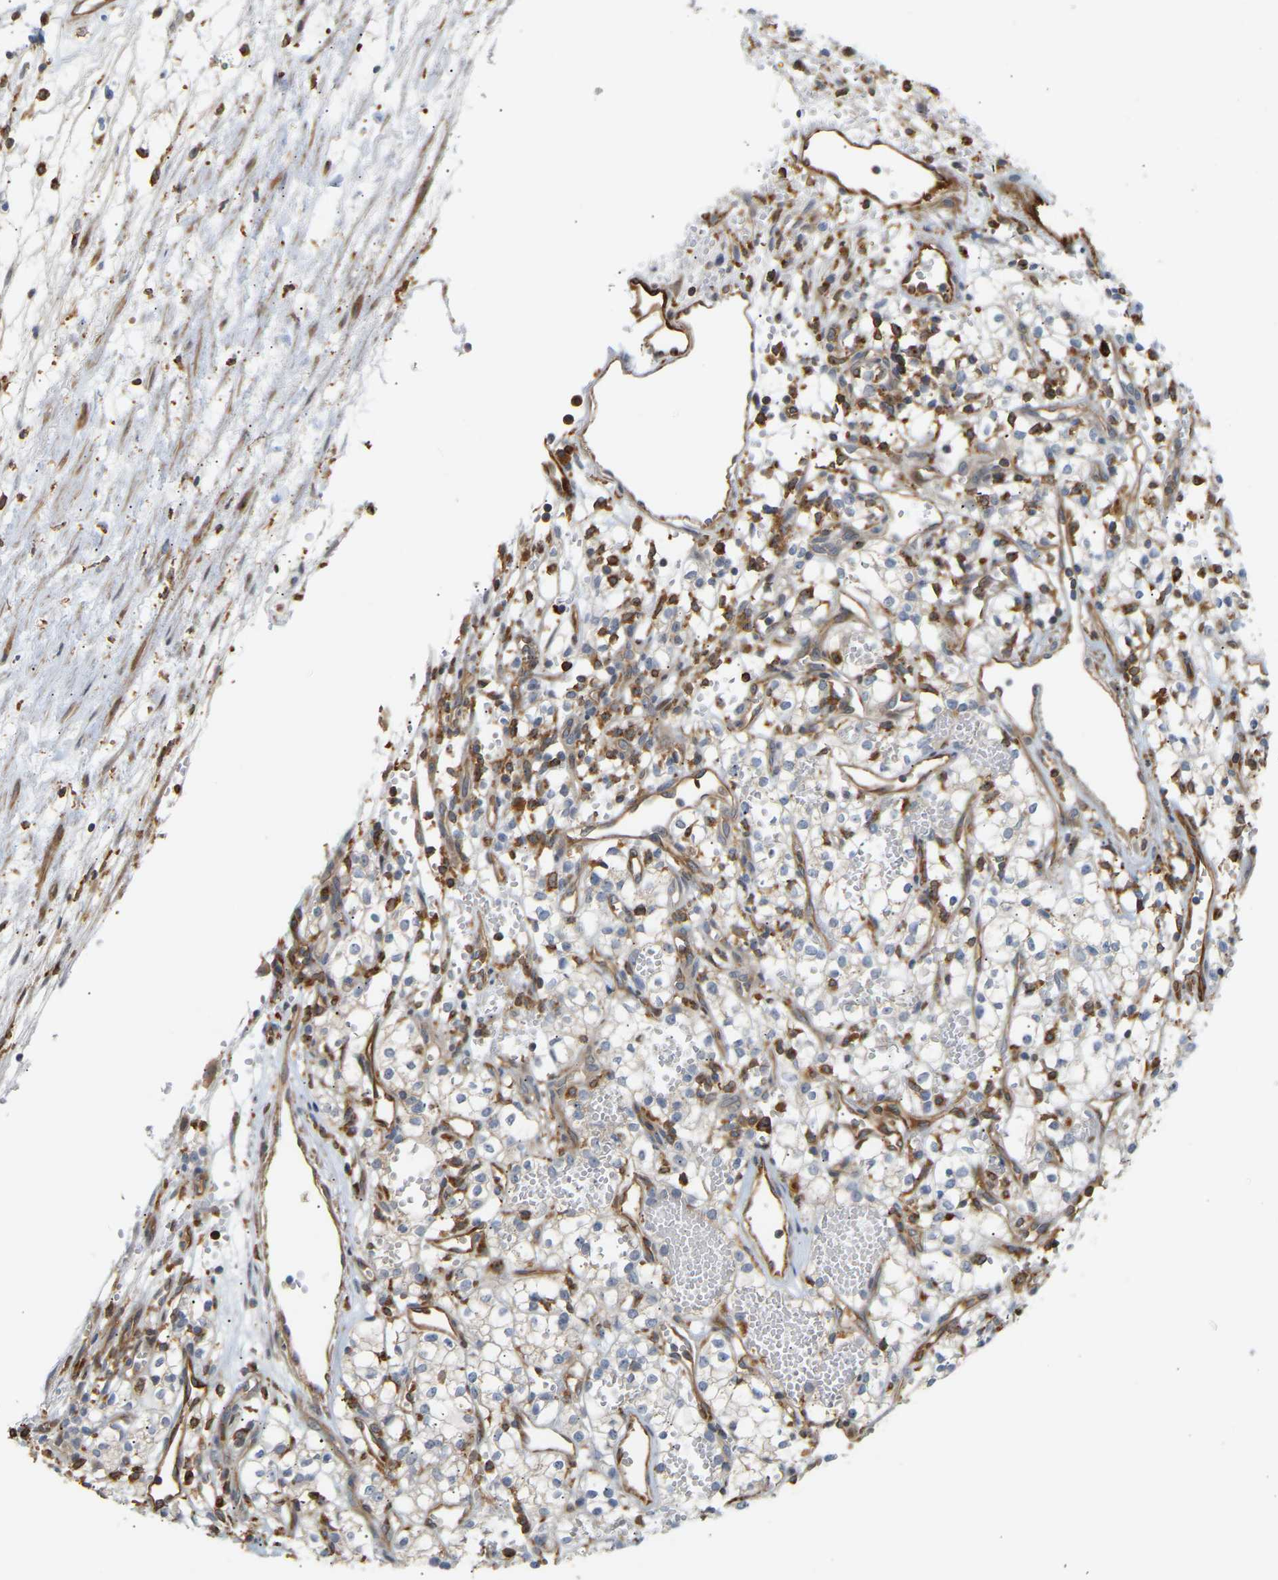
{"staining": {"intensity": "weak", "quantity": "<25%", "location": "cytoplasmic/membranous"}, "tissue": "renal cancer", "cell_type": "Tumor cells", "image_type": "cancer", "snomed": [{"axis": "morphology", "description": "Adenocarcinoma, NOS"}, {"axis": "topography", "description": "Kidney"}], "caption": "Immunohistochemical staining of human adenocarcinoma (renal) shows no significant positivity in tumor cells.", "gene": "PLCG2", "patient": {"sex": "male", "age": 59}}